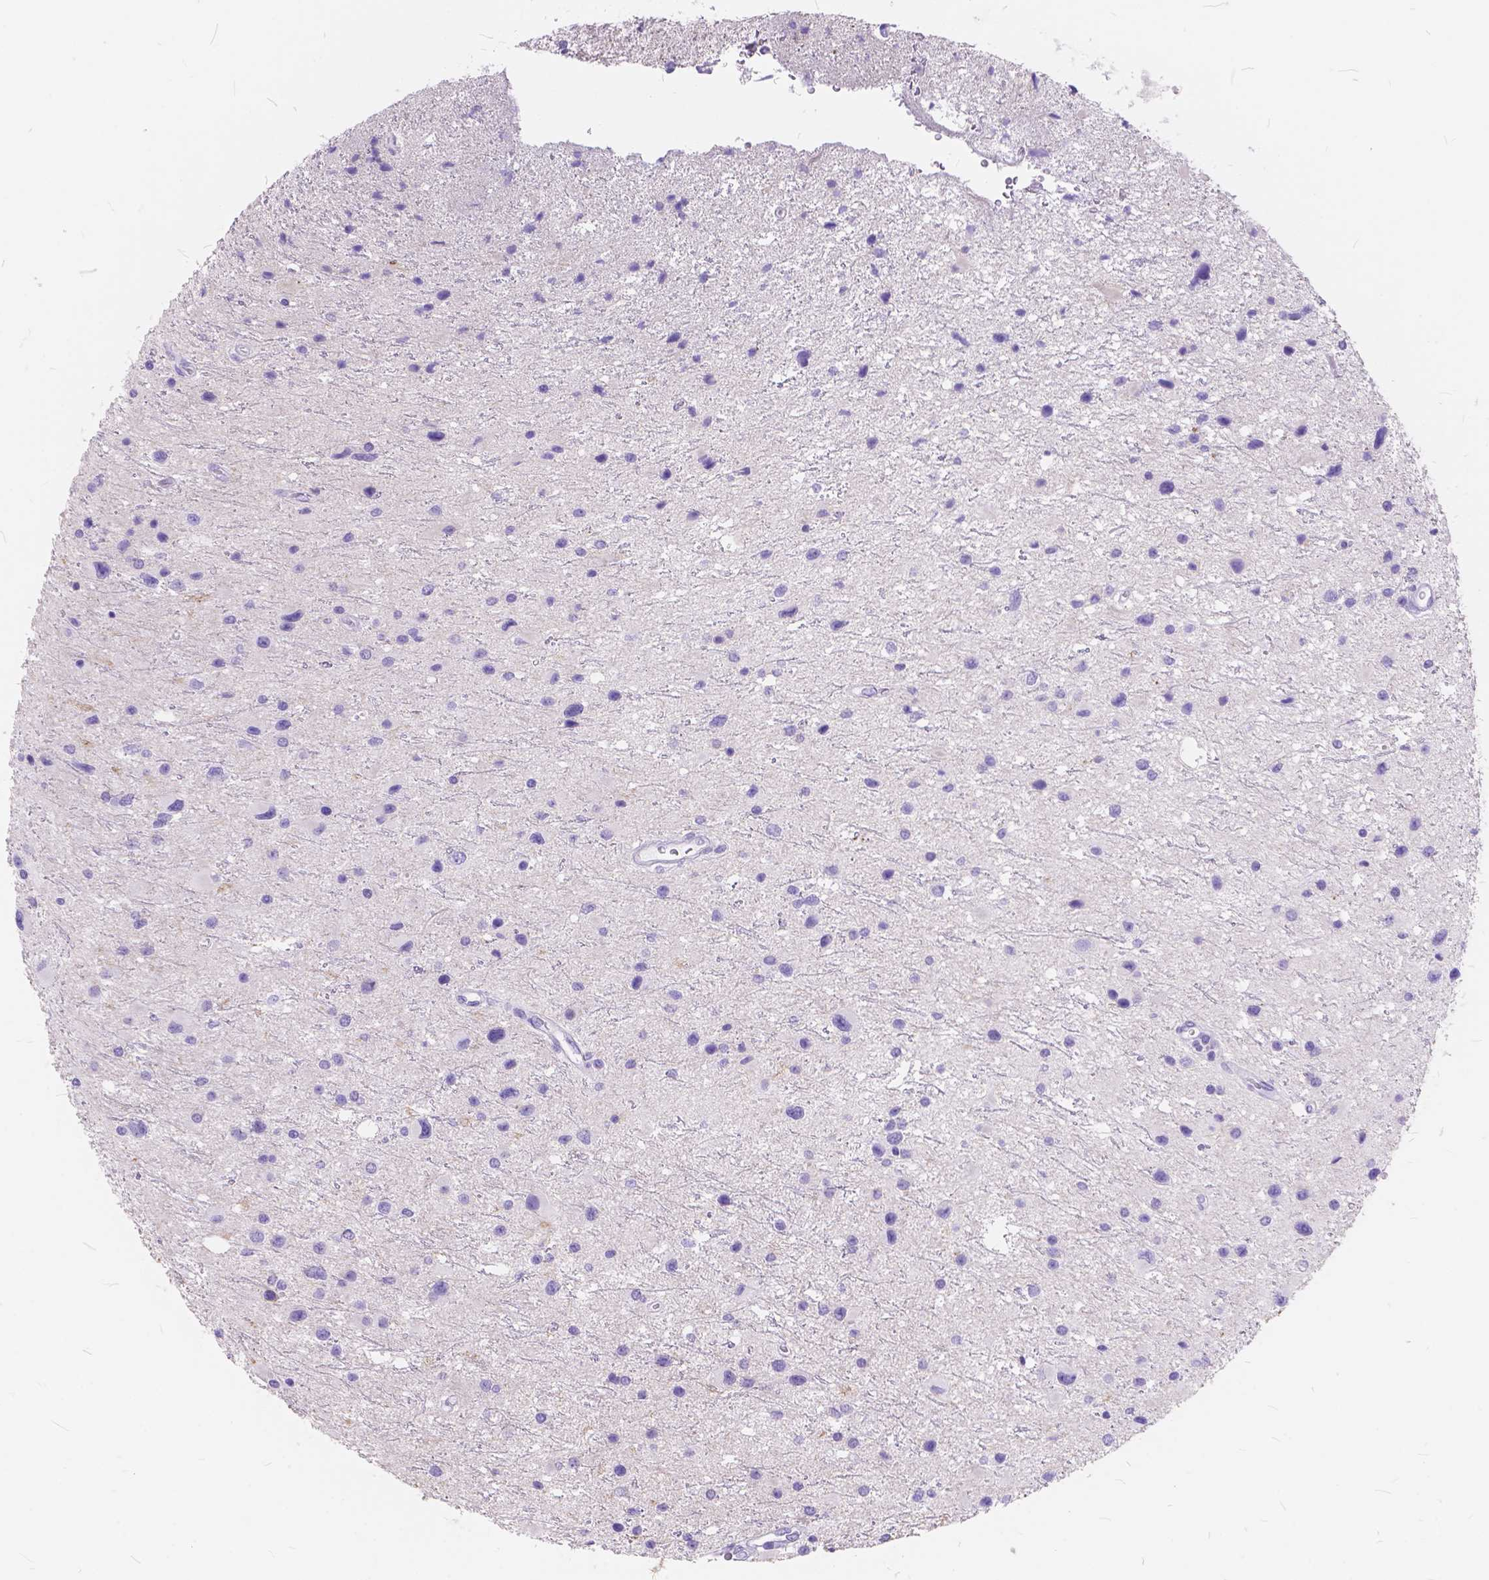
{"staining": {"intensity": "negative", "quantity": "none", "location": "none"}, "tissue": "glioma", "cell_type": "Tumor cells", "image_type": "cancer", "snomed": [{"axis": "morphology", "description": "Glioma, malignant, Low grade"}, {"axis": "topography", "description": "Brain"}], "caption": "An immunohistochemistry histopathology image of malignant low-grade glioma is shown. There is no staining in tumor cells of malignant low-grade glioma.", "gene": "FOXL2", "patient": {"sex": "female", "age": 32}}